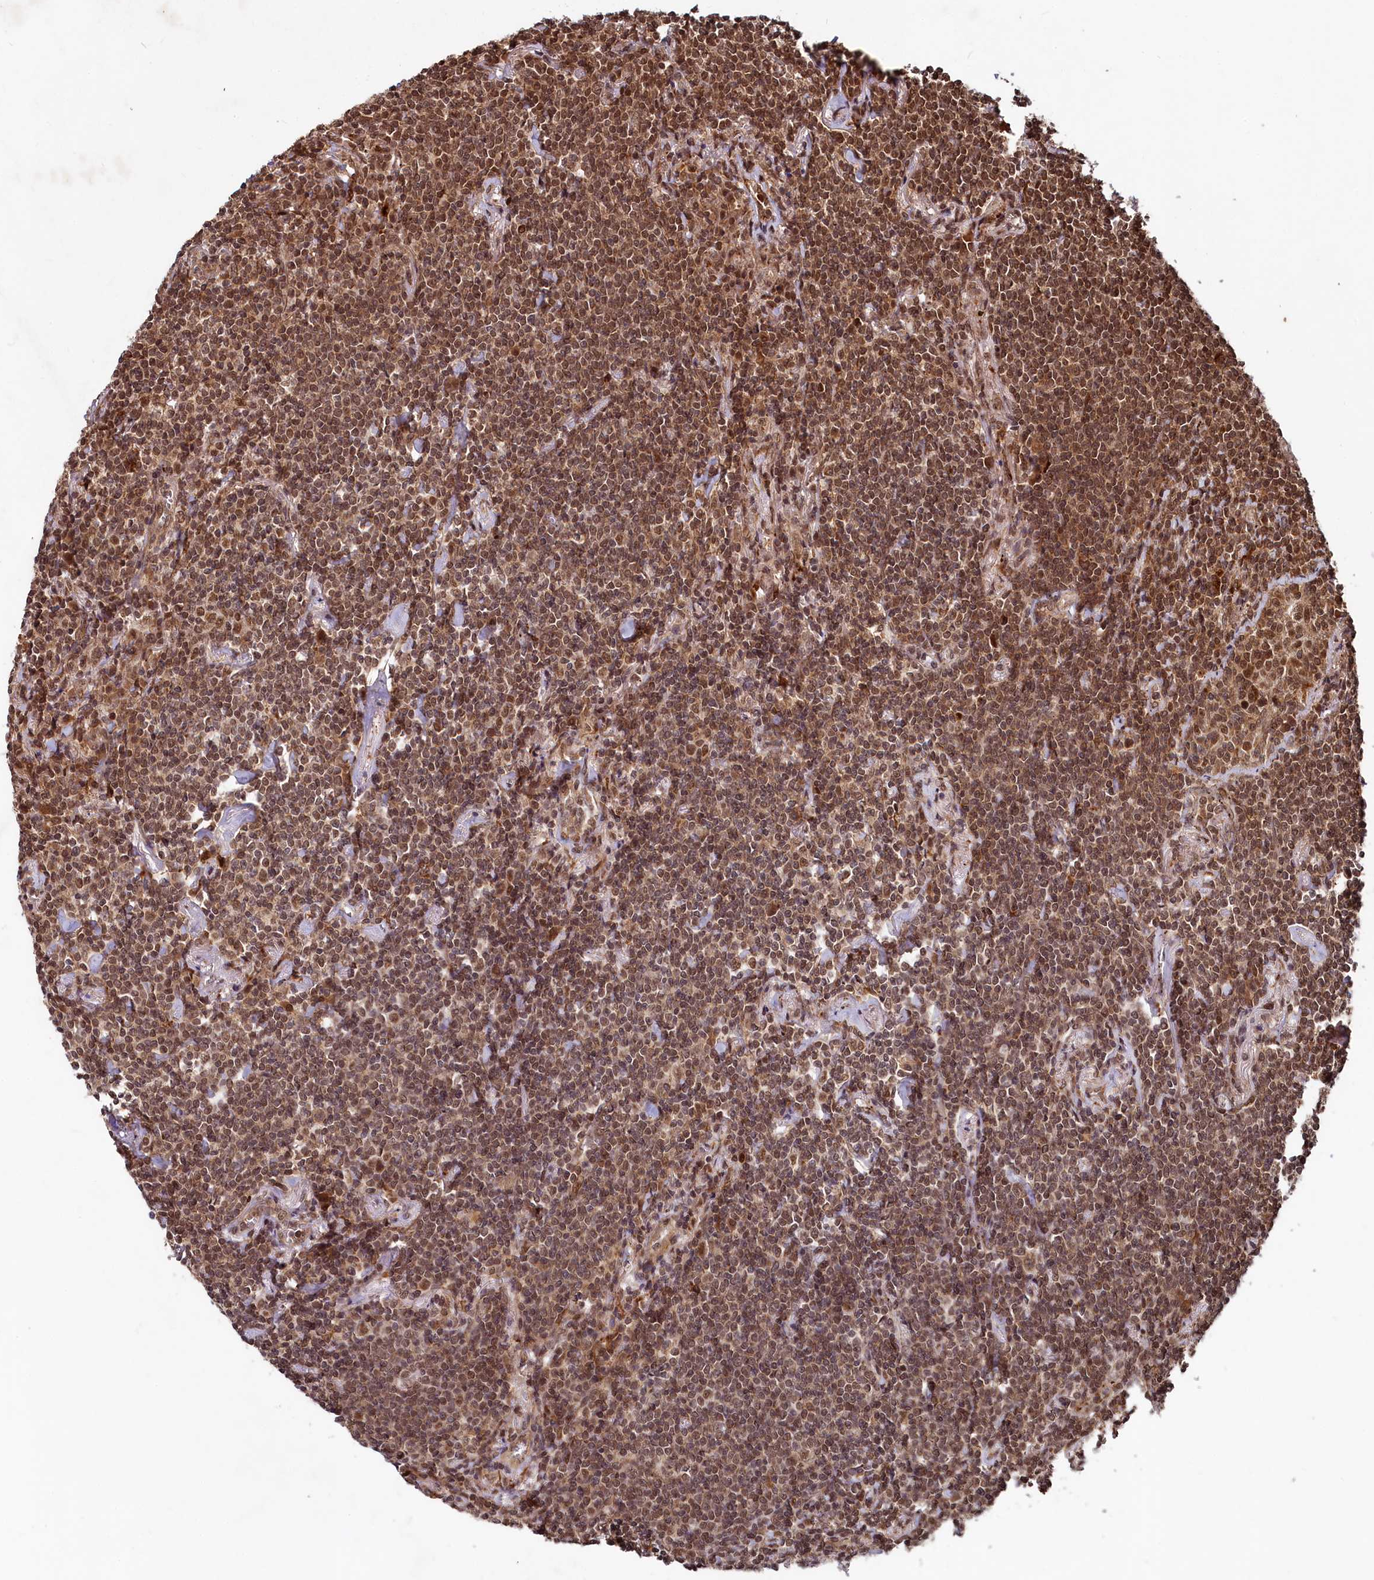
{"staining": {"intensity": "strong", "quantity": ">75%", "location": "nuclear"}, "tissue": "lymphoma", "cell_type": "Tumor cells", "image_type": "cancer", "snomed": [{"axis": "morphology", "description": "Malignant lymphoma, non-Hodgkin's type, Low grade"}, {"axis": "topography", "description": "Lung"}], "caption": "Tumor cells reveal high levels of strong nuclear expression in about >75% of cells in human lymphoma.", "gene": "TRIM23", "patient": {"sex": "female", "age": 71}}